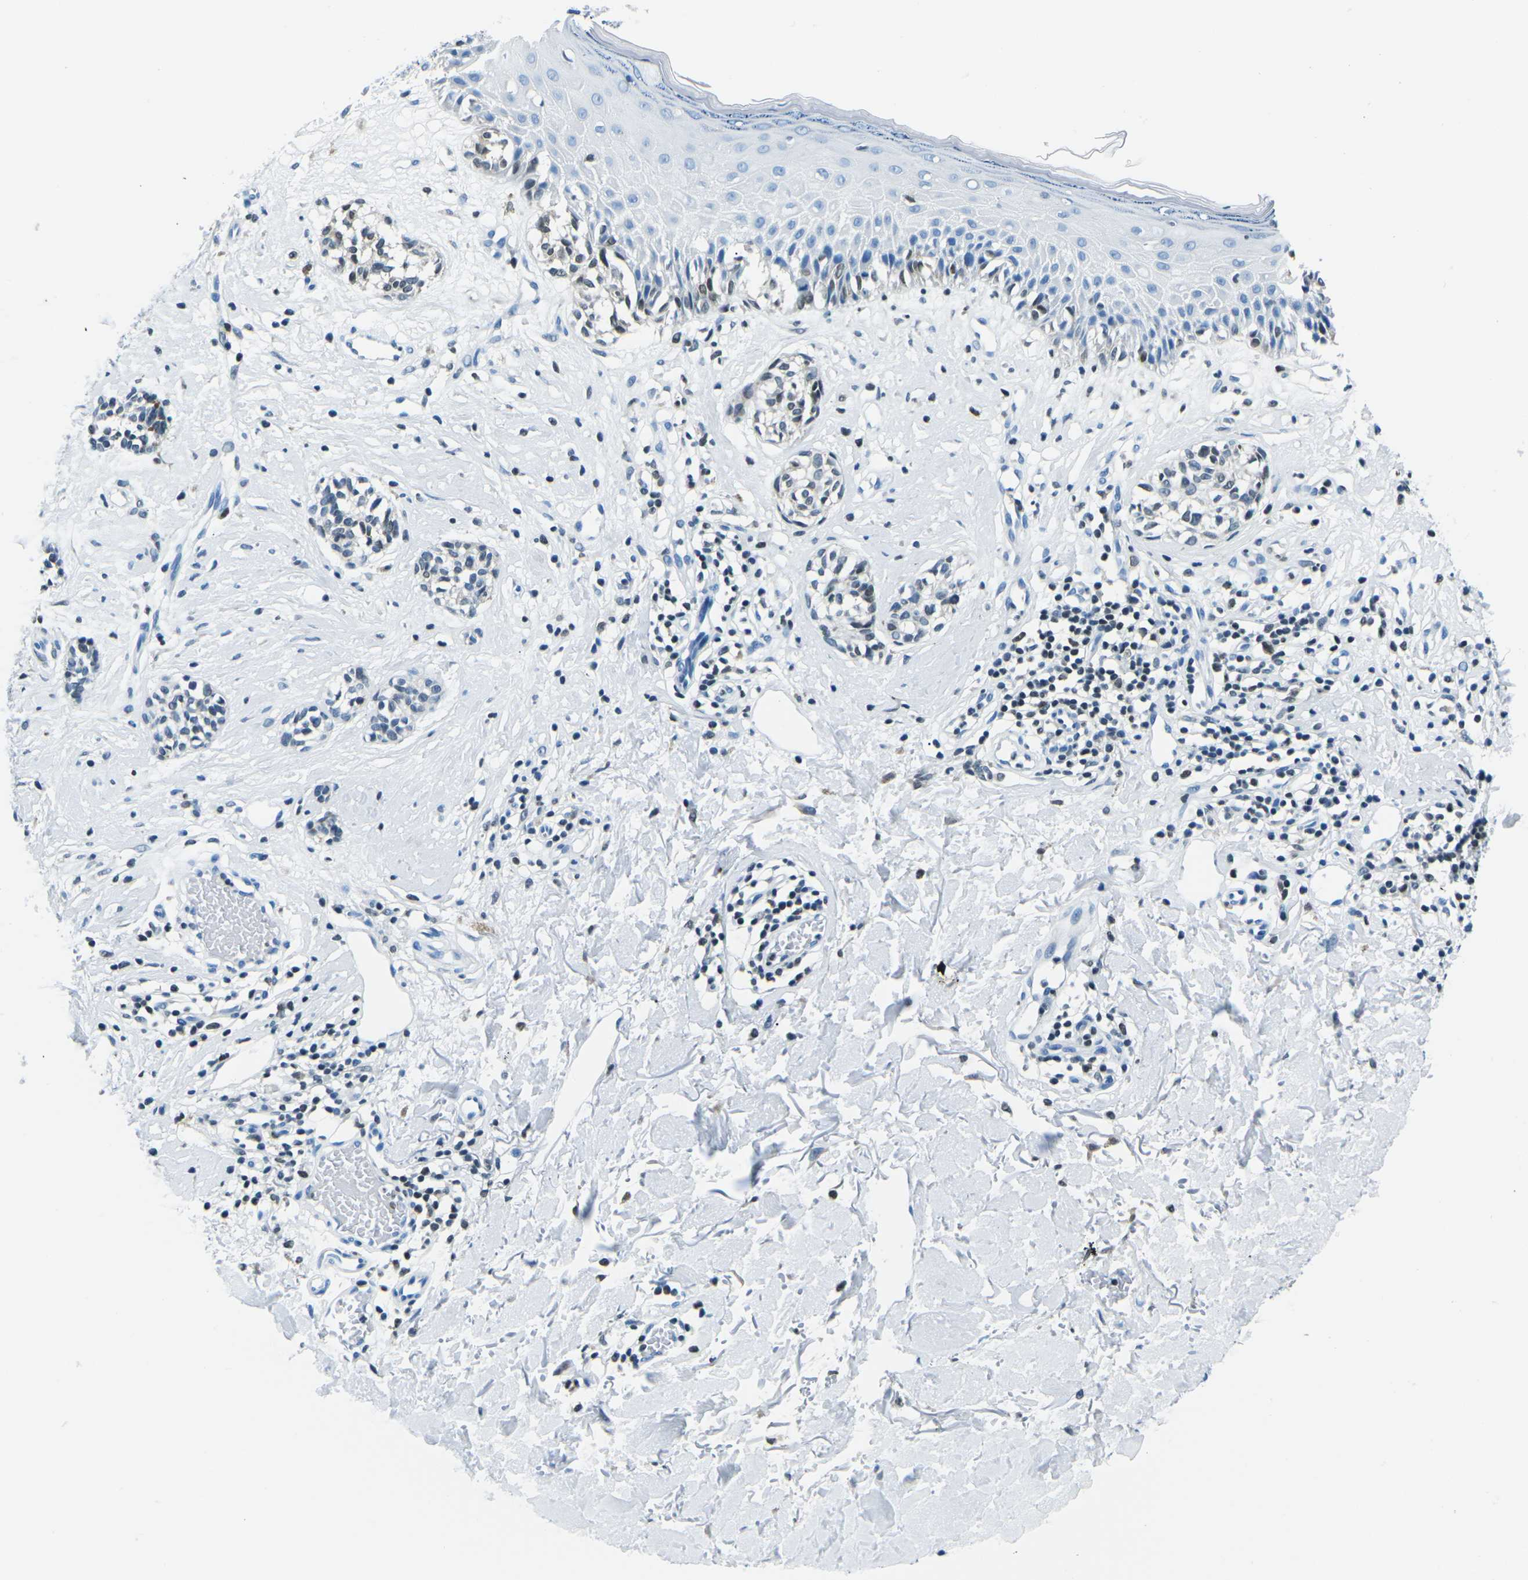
{"staining": {"intensity": "weak", "quantity": "<25%", "location": "nuclear"}, "tissue": "melanoma", "cell_type": "Tumor cells", "image_type": "cancer", "snomed": [{"axis": "morphology", "description": "Malignant melanoma, NOS"}, {"axis": "topography", "description": "Skin"}], "caption": "Immunohistochemistry photomicrograph of human malignant melanoma stained for a protein (brown), which exhibits no positivity in tumor cells.", "gene": "CELF2", "patient": {"sex": "male", "age": 64}}